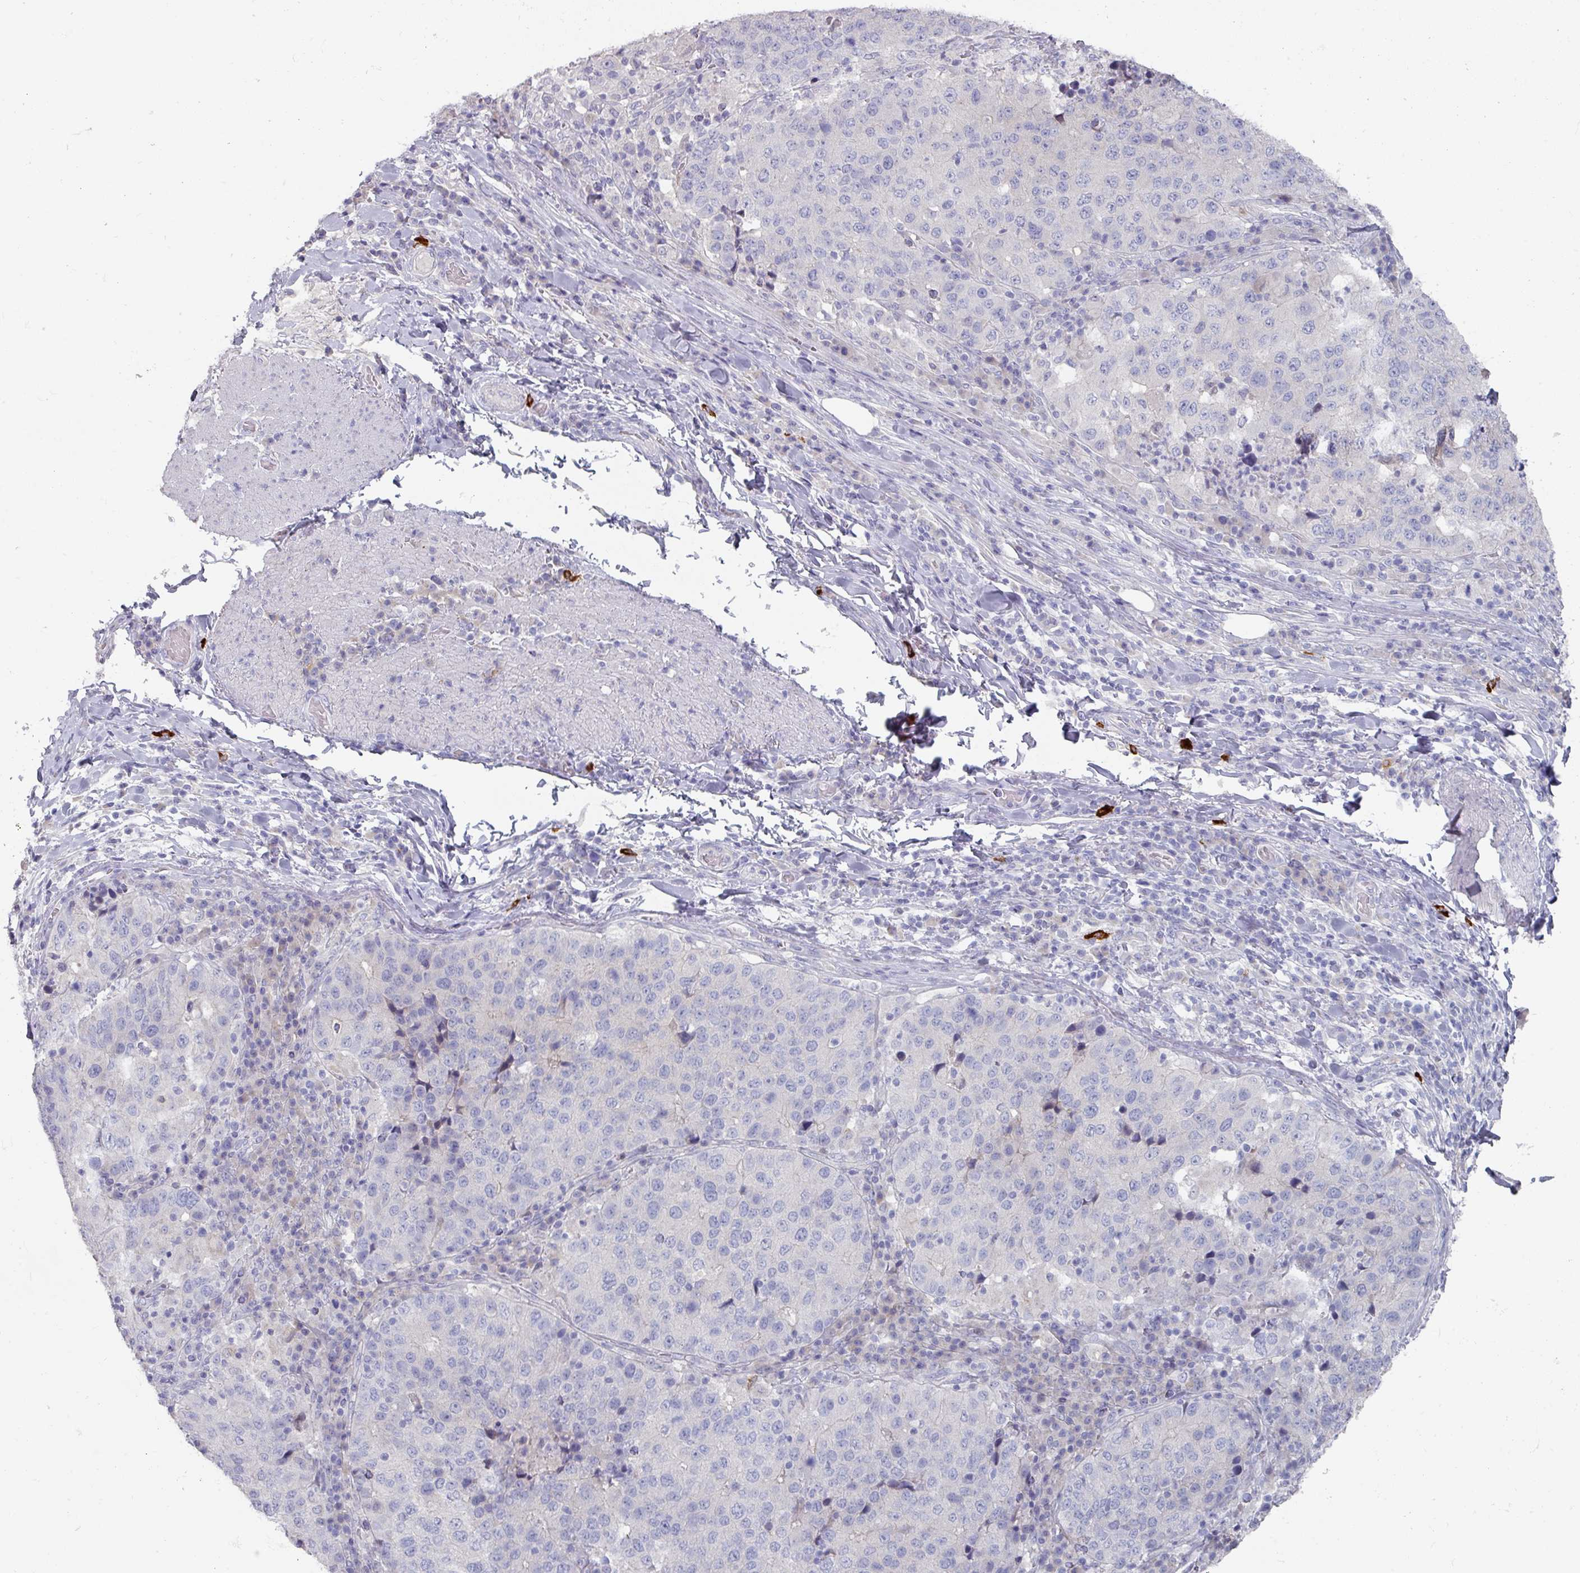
{"staining": {"intensity": "negative", "quantity": "none", "location": "none"}, "tissue": "stomach cancer", "cell_type": "Tumor cells", "image_type": "cancer", "snomed": [{"axis": "morphology", "description": "Adenocarcinoma, NOS"}, {"axis": "topography", "description": "Stomach"}], "caption": "An image of human stomach adenocarcinoma is negative for staining in tumor cells. (DAB (3,3'-diaminobenzidine) immunohistochemistry (IHC) with hematoxylin counter stain).", "gene": "NT5C1A", "patient": {"sex": "male", "age": 71}}